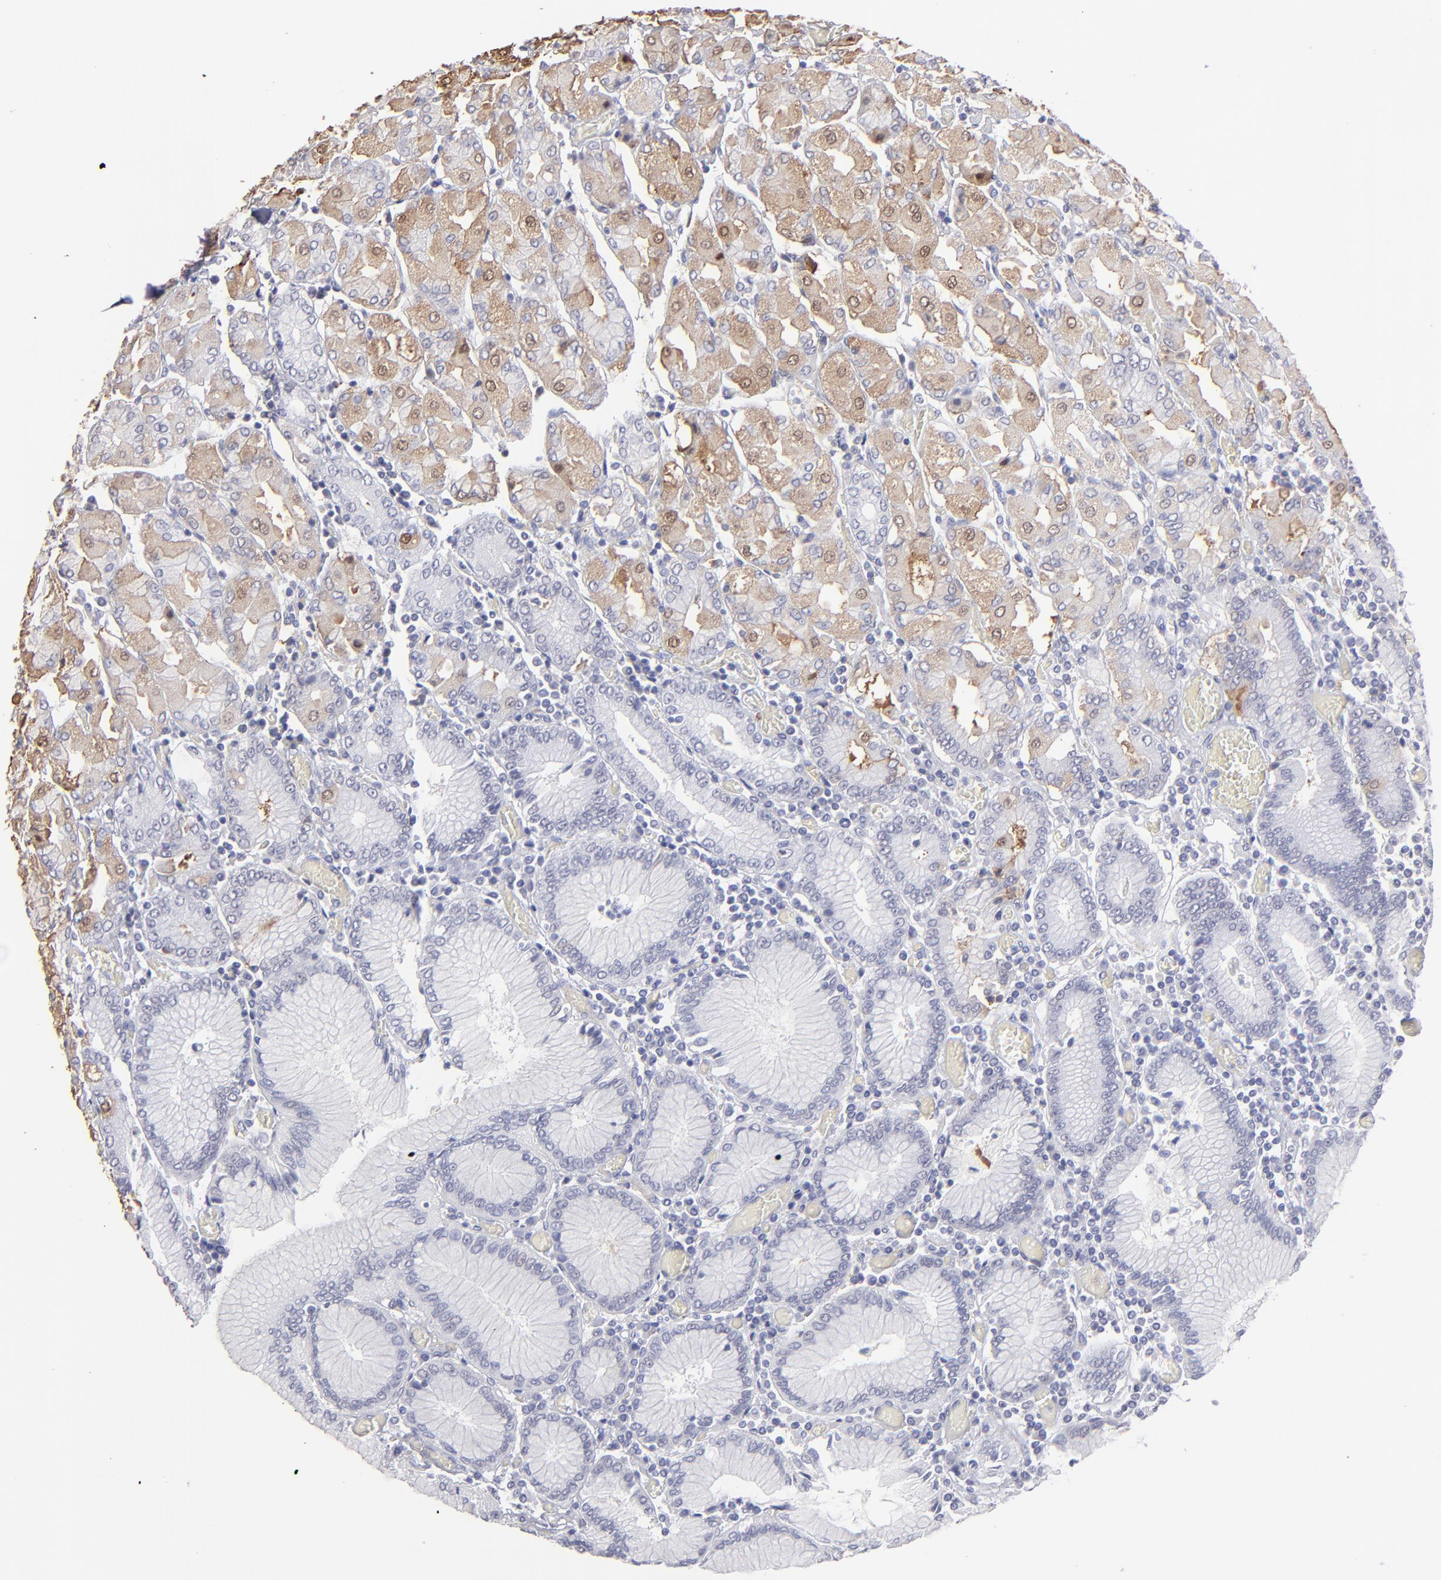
{"staining": {"intensity": "weak", "quantity": "25%-75%", "location": "cytoplasmic/membranous"}, "tissue": "stomach", "cell_type": "Glandular cells", "image_type": "normal", "snomed": [{"axis": "morphology", "description": "Normal tissue, NOS"}, {"axis": "topography", "description": "Stomach, upper"}], "caption": "Benign stomach exhibits weak cytoplasmic/membranous staining in approximately 25%-75% of glandular cells.", "gene": "ALDOB", "patient": {"sex": "male", "age": 78}}